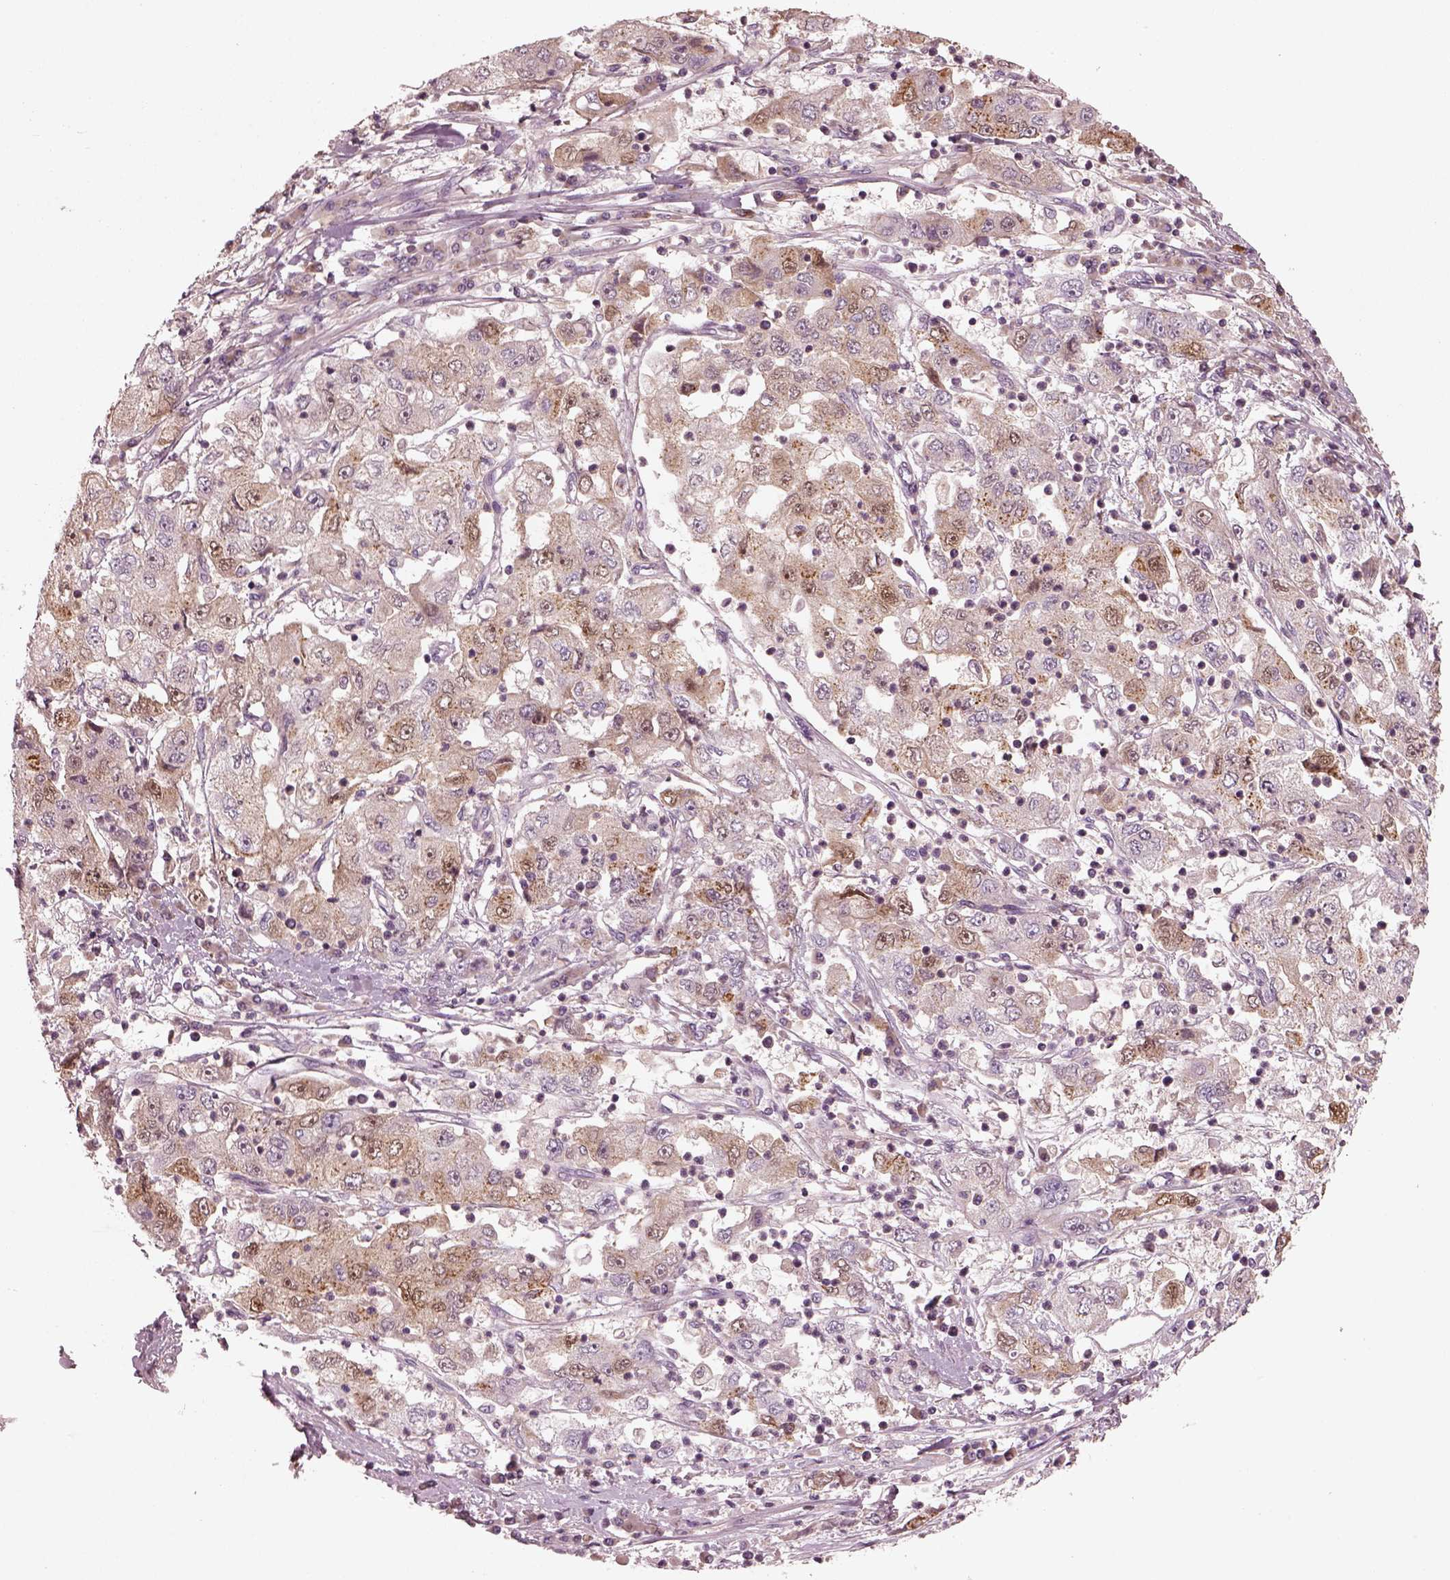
{"staining": {"intensity": "moderate", "quantity": ">75%", "location": "cytoplasmic/membranous"}, "tissue": "cervical cancer", "cell_type": "Tumor cells", "image_type": "cancer", "snomed": [{"axis": "morphology", "description": "Squamous cell carcinoma, NOS"}, {"axis": "topography", "description": "Cervix"}], "caption": "This is a micrograph of immunohistochemistry (IHC) staining of cervical squamous cell carcinoma, which shows moderate positivity in the cytoplasmic/membranous of tumor cells.", "gene": "SDCBP2", "patient": {"sex": "female", "age": 36}}